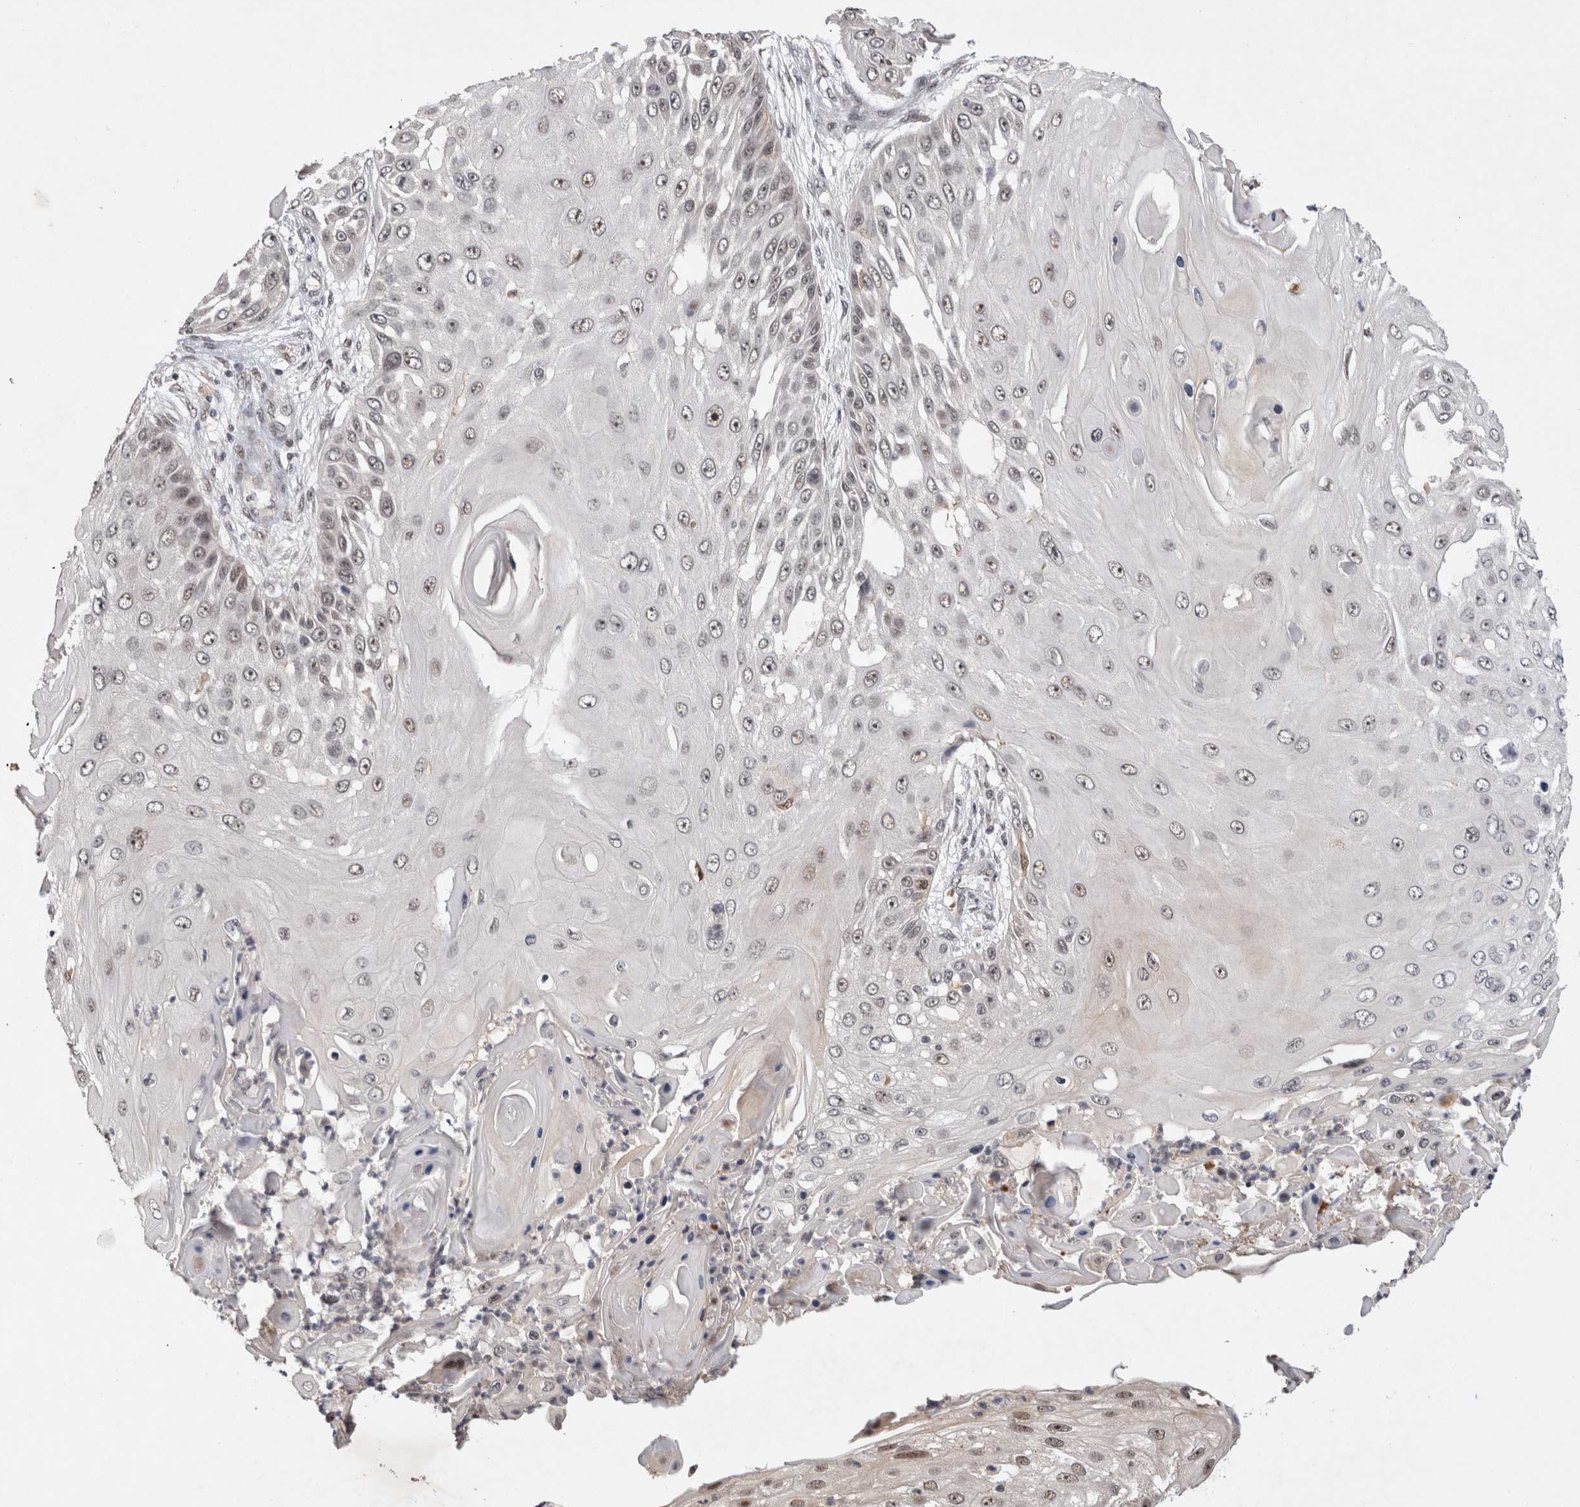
{"staining": {"intensity": "weak", "quantity": "<25%", "location": "nuclear"}, "tissue": "skin cancer", "cell_type": "Tumor cells", "image_type": "cancer", "snomed": [{"axis": "morphology", "description": "Squamous cell carcinoma, NOS"}, {"axis": "topography", "description": "Skin"}], "caption": "High magnification brightfield microscopy of skin squamous cell carcinoma stained with DAB (3,3'-diaminobenzidine) (brown) and counterstained with hematoxylin (blue): tumor cells show no significant staining.", "gene": "HESX1", "patient": {"sex": "female", "age": 44}}